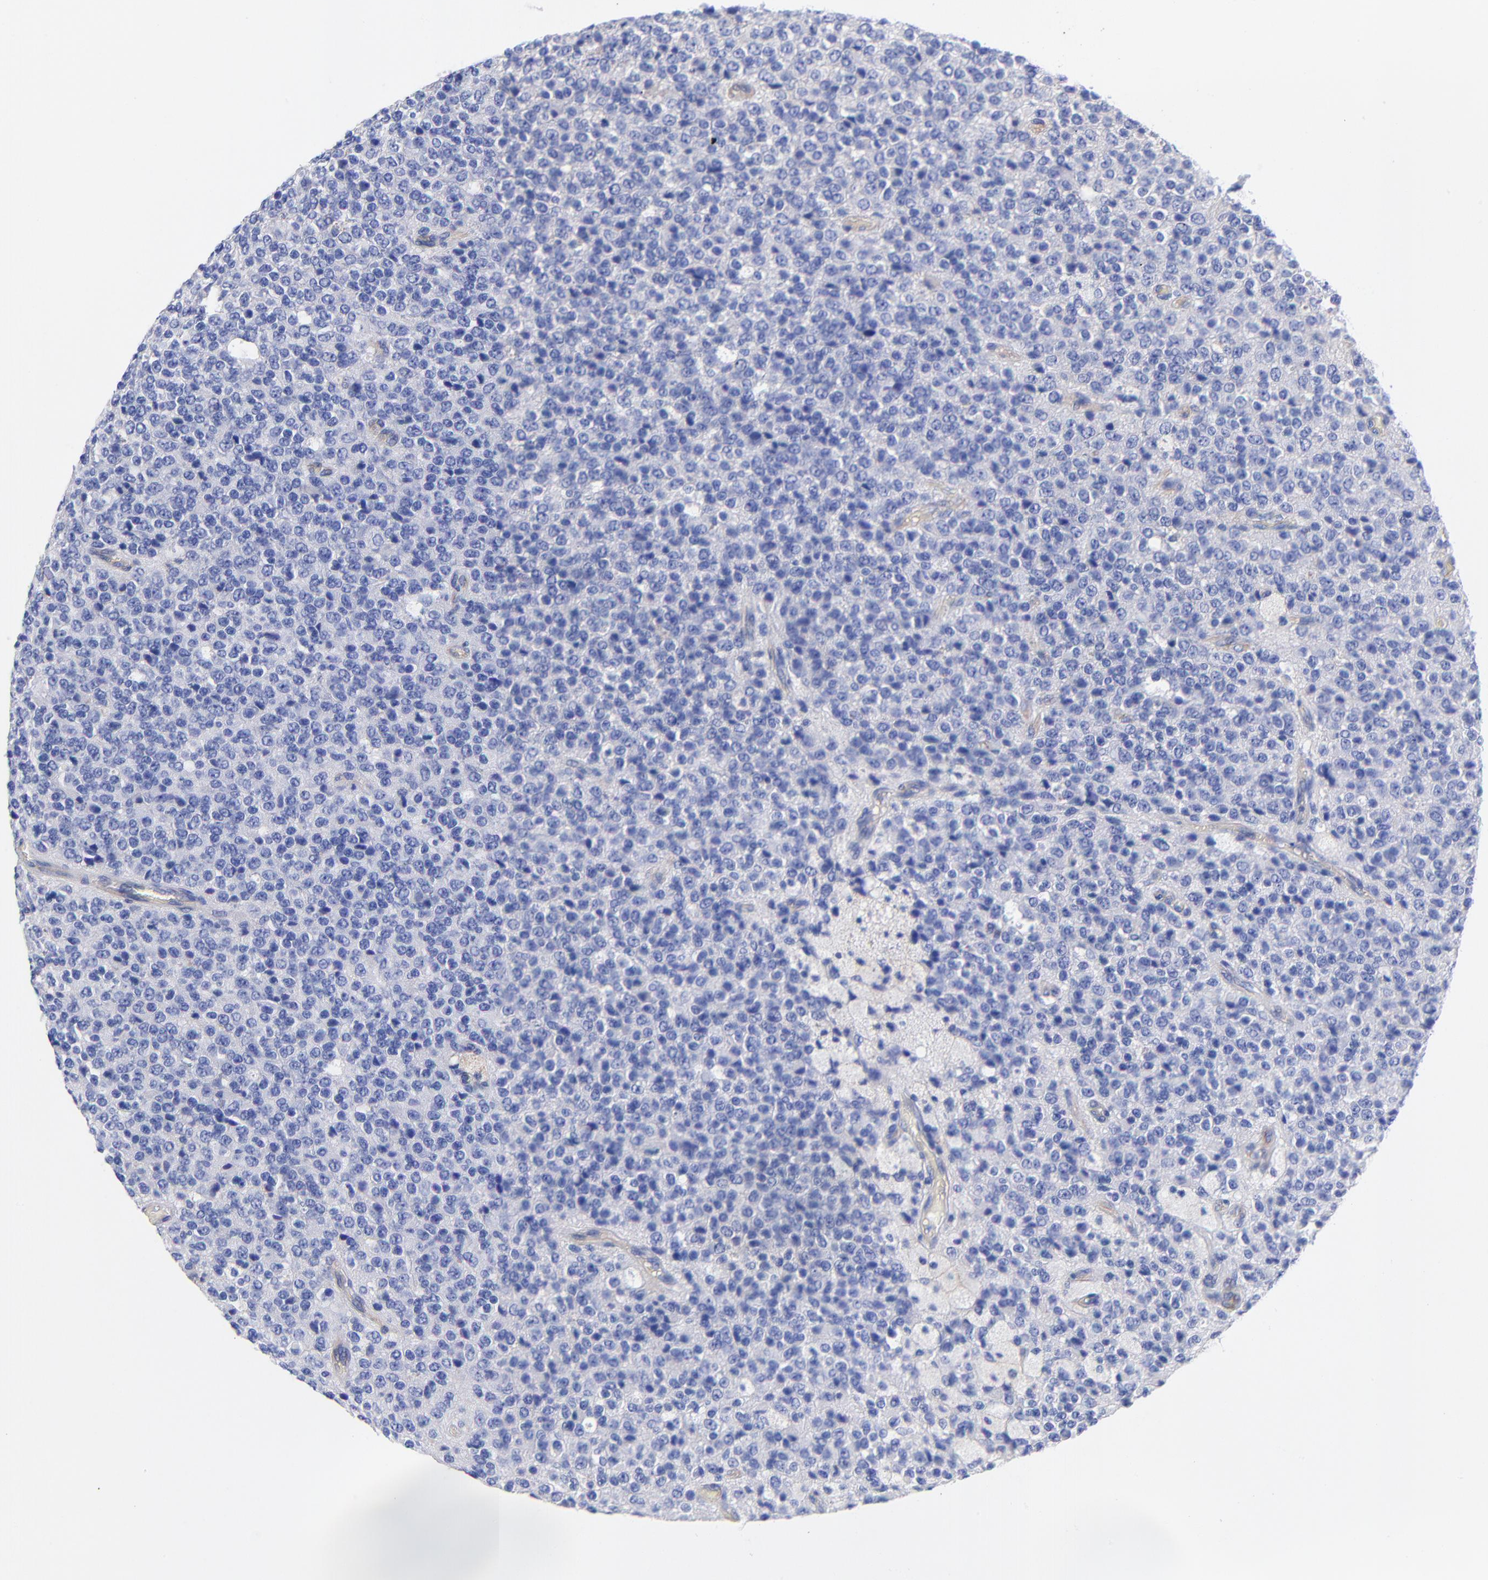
{"staining": {"intensity": "negative", "quantity": "none", "location": "none"}, "tissue": "glioma", "cell_type": "Tumor cells", "image_type": "cancer", "snomed": [{"axis": "morphology", "description": "Glioma, malignant, High grade"}, {"axis": "topography", "description": "pancreas cauda"}], "caption": "Glioma stained for a protein using immunohistochemistry (IHC) reveals no positivity tumor cells.", "gene": "SLC44A2", "patient": {"sex": "male", "age": 60}}